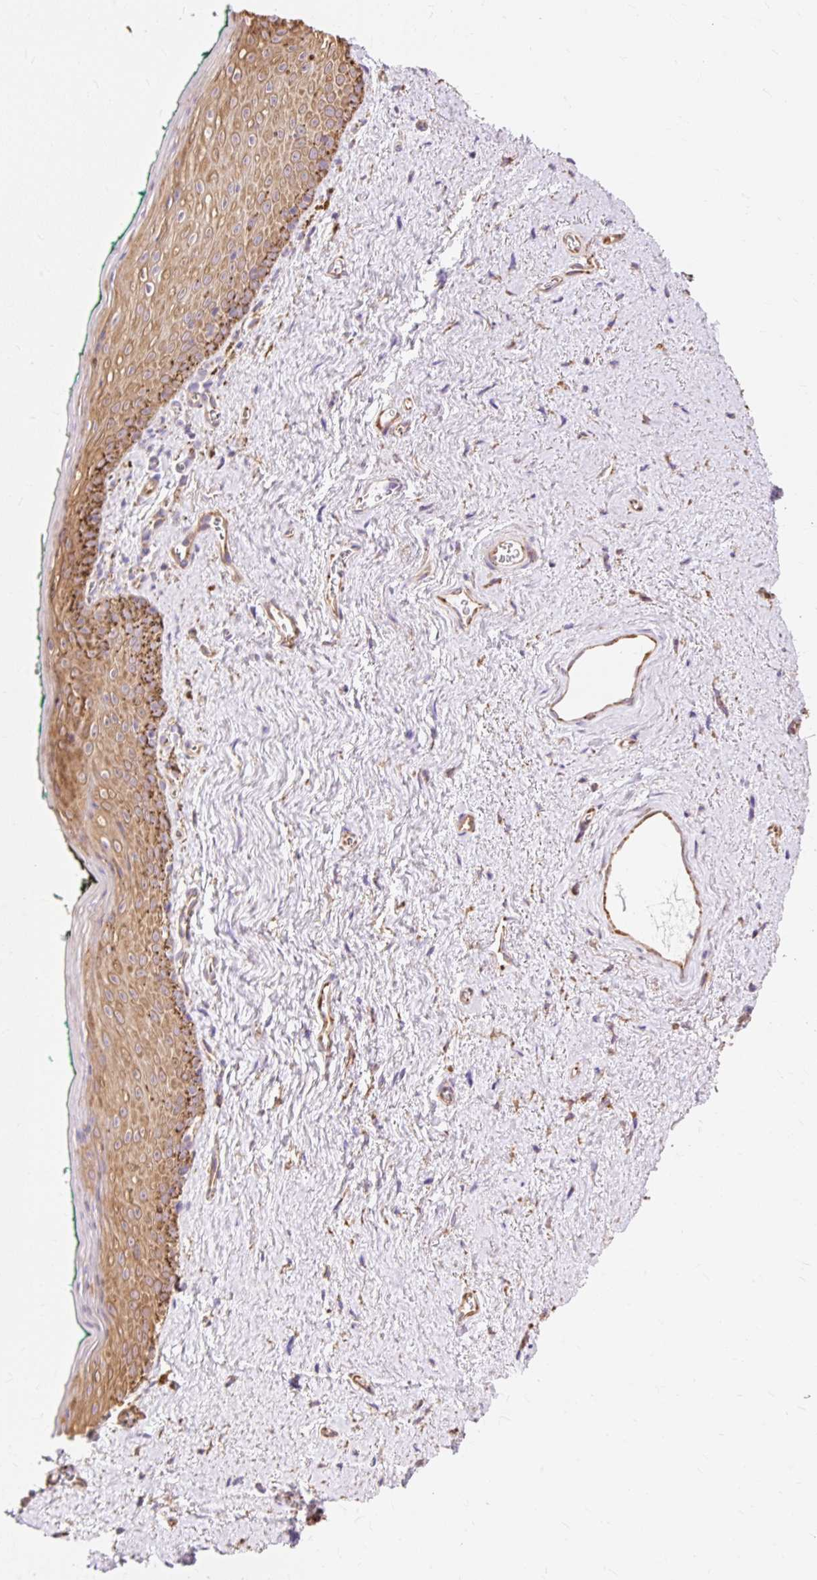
{"staining": {"intensity": "moderate", "quantity": ">75%", "location": "cytoplasmic/membranous"}, "tissue": "vagina", "cell_type": "Squamous epithelial cells", "image_type": "normal", "snomed": [{"axis": "morphology", "description": "Normal tissue, NOS"}, {"axis": "topography", "description": "Vulva"}, {"axis": "topography", "description": "Vagina"}, {"axis": "topography", "description": "Peripheral nerve tissue"}], "caption": "This photomicrograph shows IHC staining of normal vagina, with medium moderate cytoplasmic/membranous staining in about >75% of squamous epithelial cells.", "gene": "ENSG00000260836", "patient": {"sex": "female", "age": 66}}